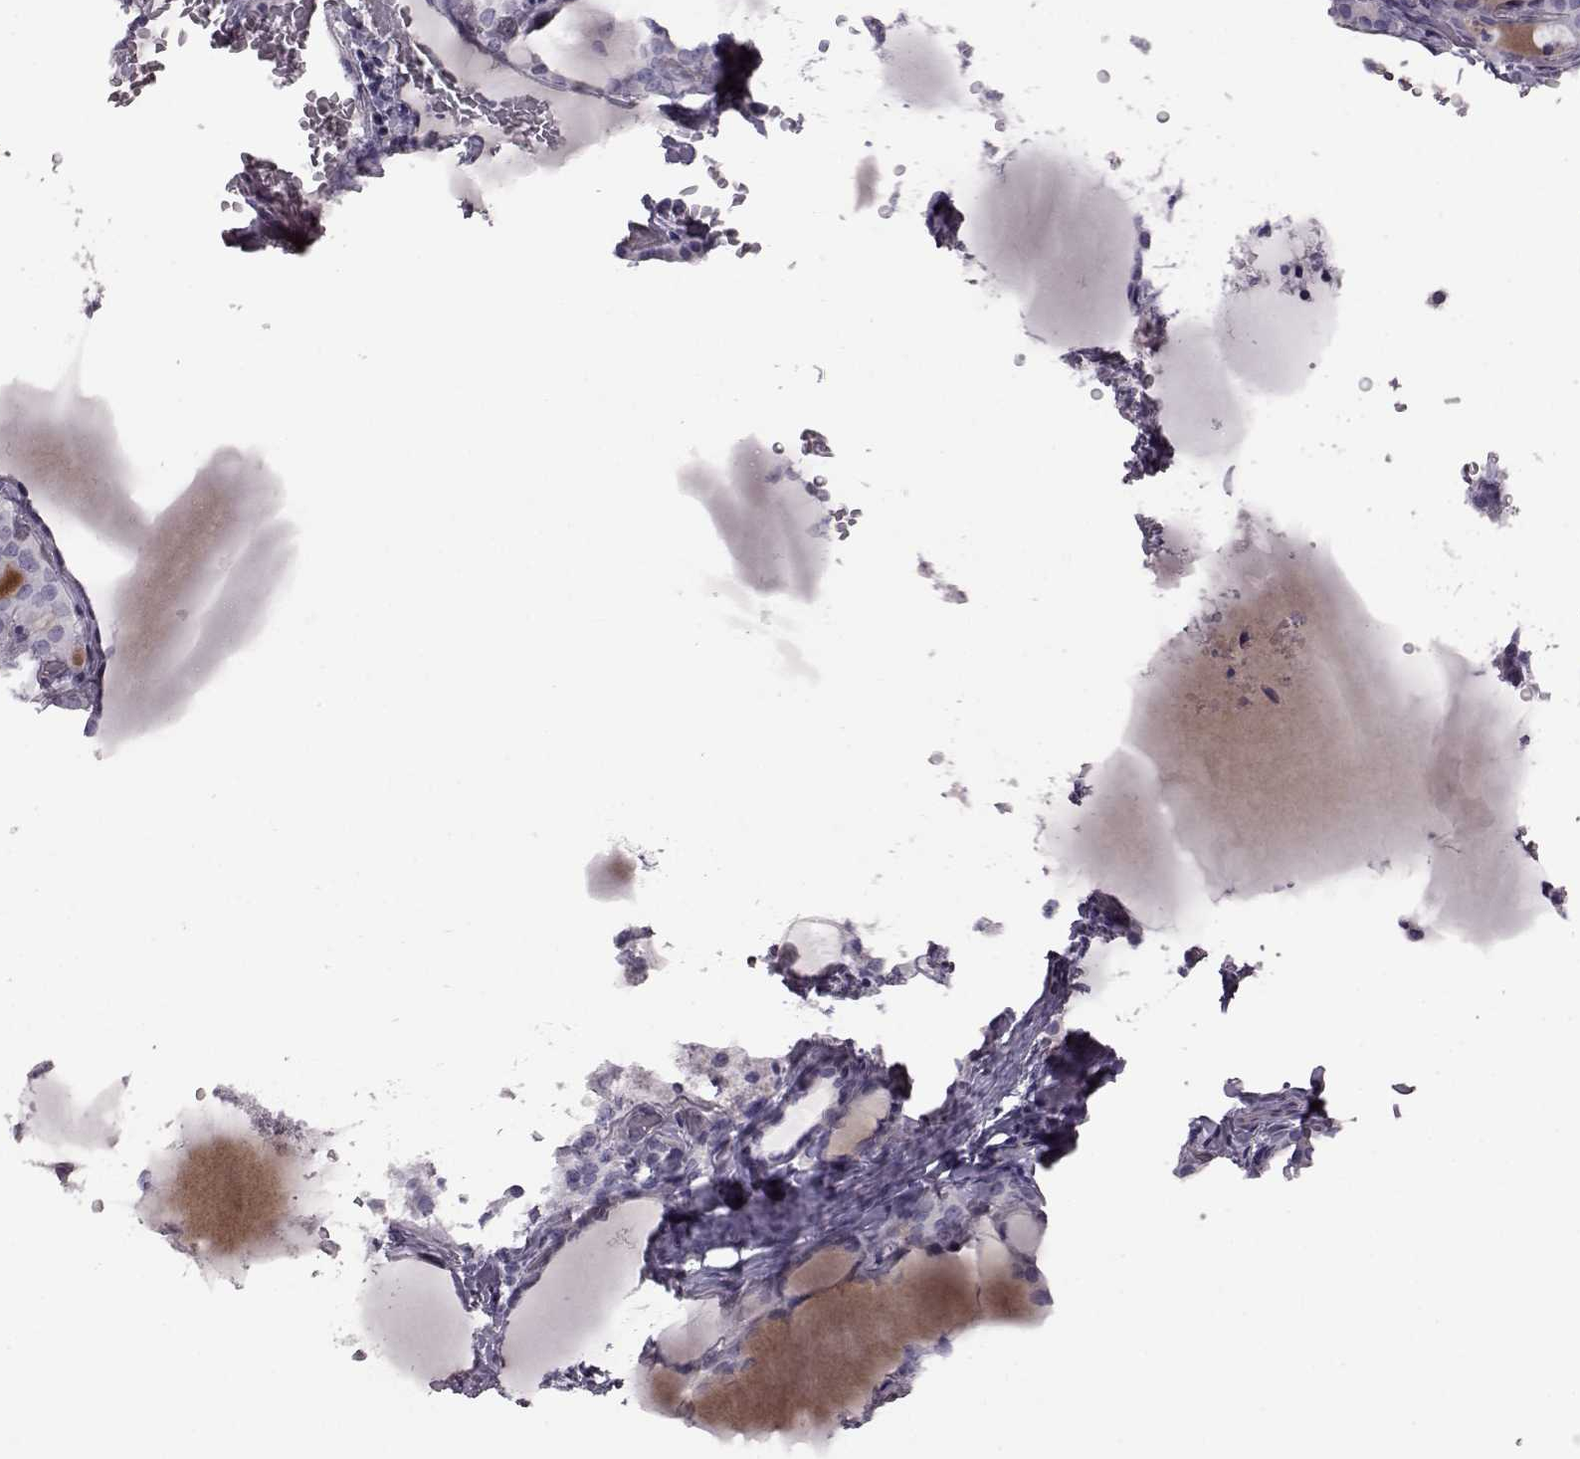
{"staining": {"intensity": "negative", "quantity": "none", "location": "none"}, "tissue": "thyroid cancer", "cell_type": "Tumor cells", "image_type": "cancer", "snomed": [{"axis": "morphology", "description": "Papillary adenocarcinoma, NOS"}, {"axis": "topography", "description": "Thyroid gland"}], "caption": "Tumor cells show no significant expression in thyroid cancer (papillary adenocarcinoma).", "gene": "SNTG1", "patient": {"sex": "male", "age": 20}}